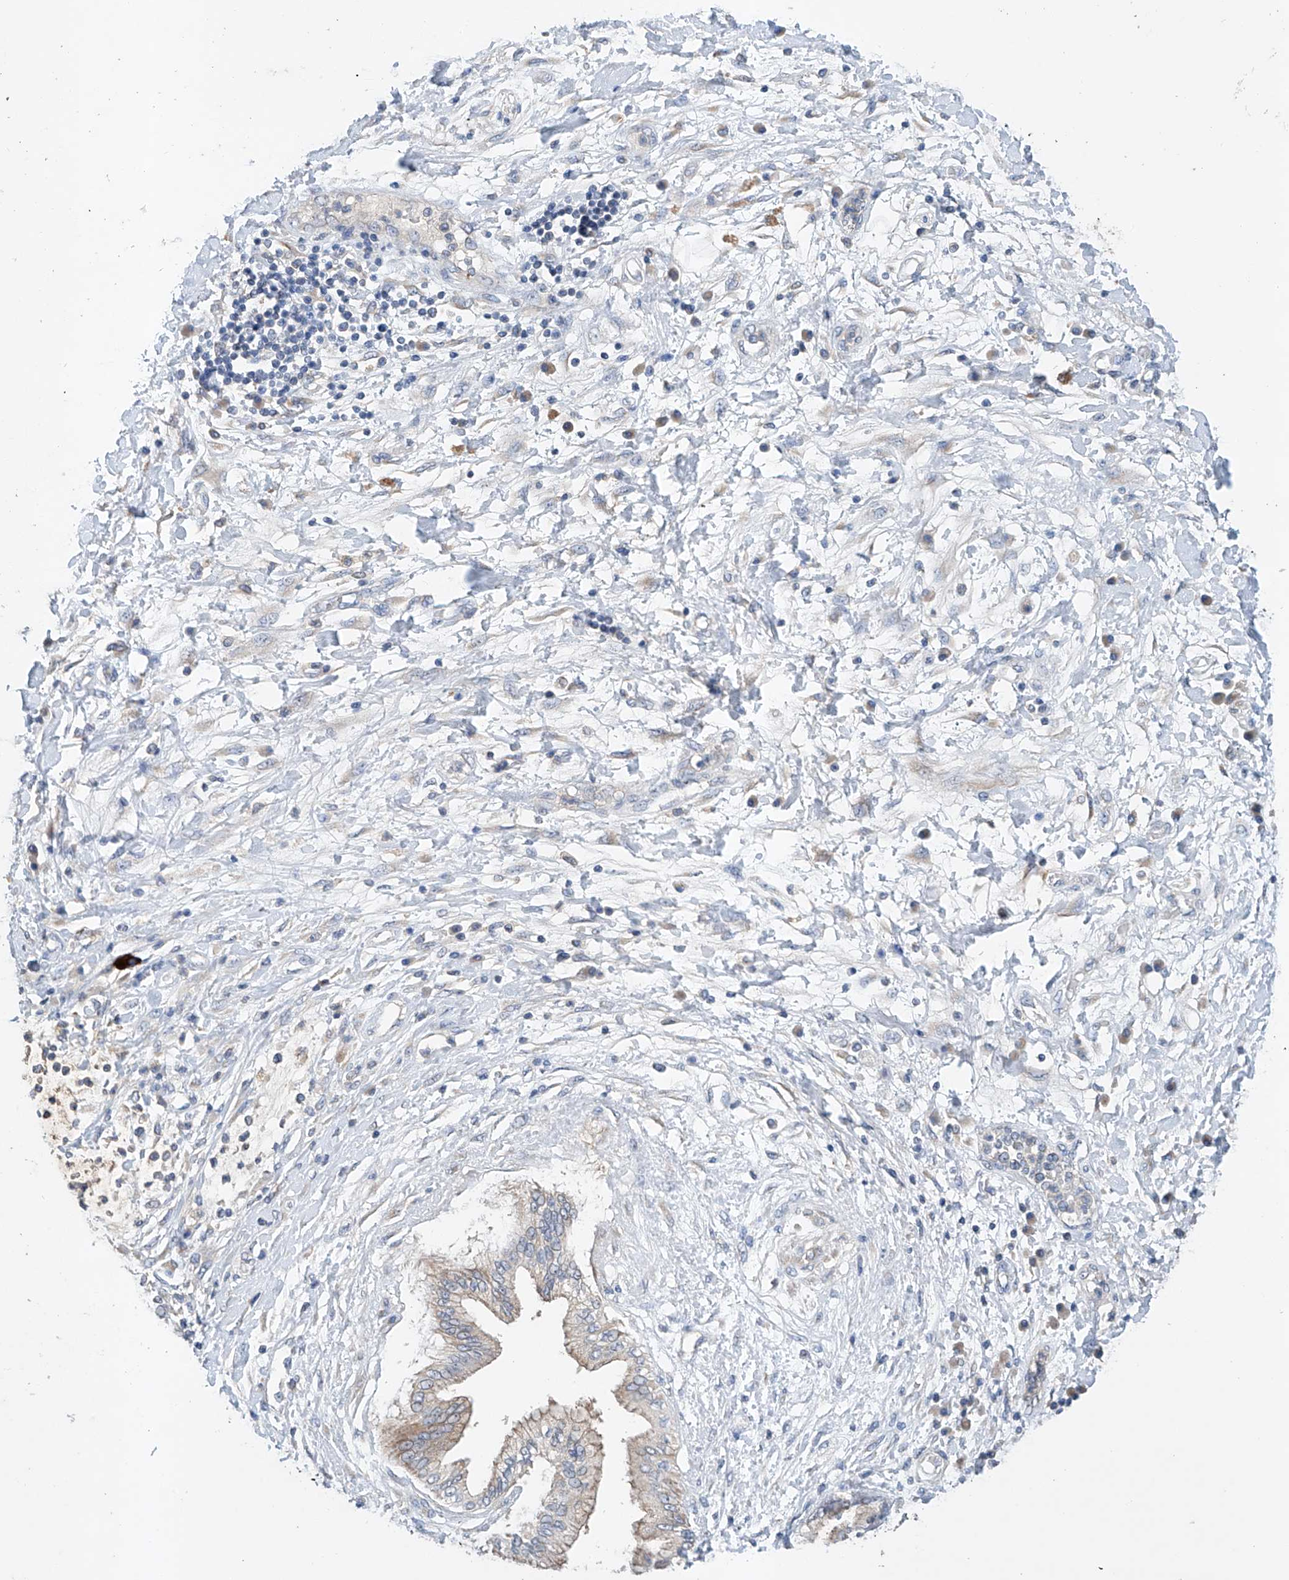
{"staining": {"intensity": "weak", "quantity": "25%-75%", "location": "cytoplasmic/membranous"}, "tissue": "pancreatic cancer", "cell_type": "Tumor cells", "image_type": "cancer", "snomed": [{"axis": "morphology", "description": "Adenocarcinoma, NOS"}, {"axis": "topography", "description": "Pancreas"}], "caption": "There is low levels of weak cytoplasmic/membranous positivity in tumor cells of adenocarcinoma (pancreatic), as demonstrated by immunohistochemical staining (brown color).", "gene": "GPC4", "patient": {"sex": "female", "age": 56}}